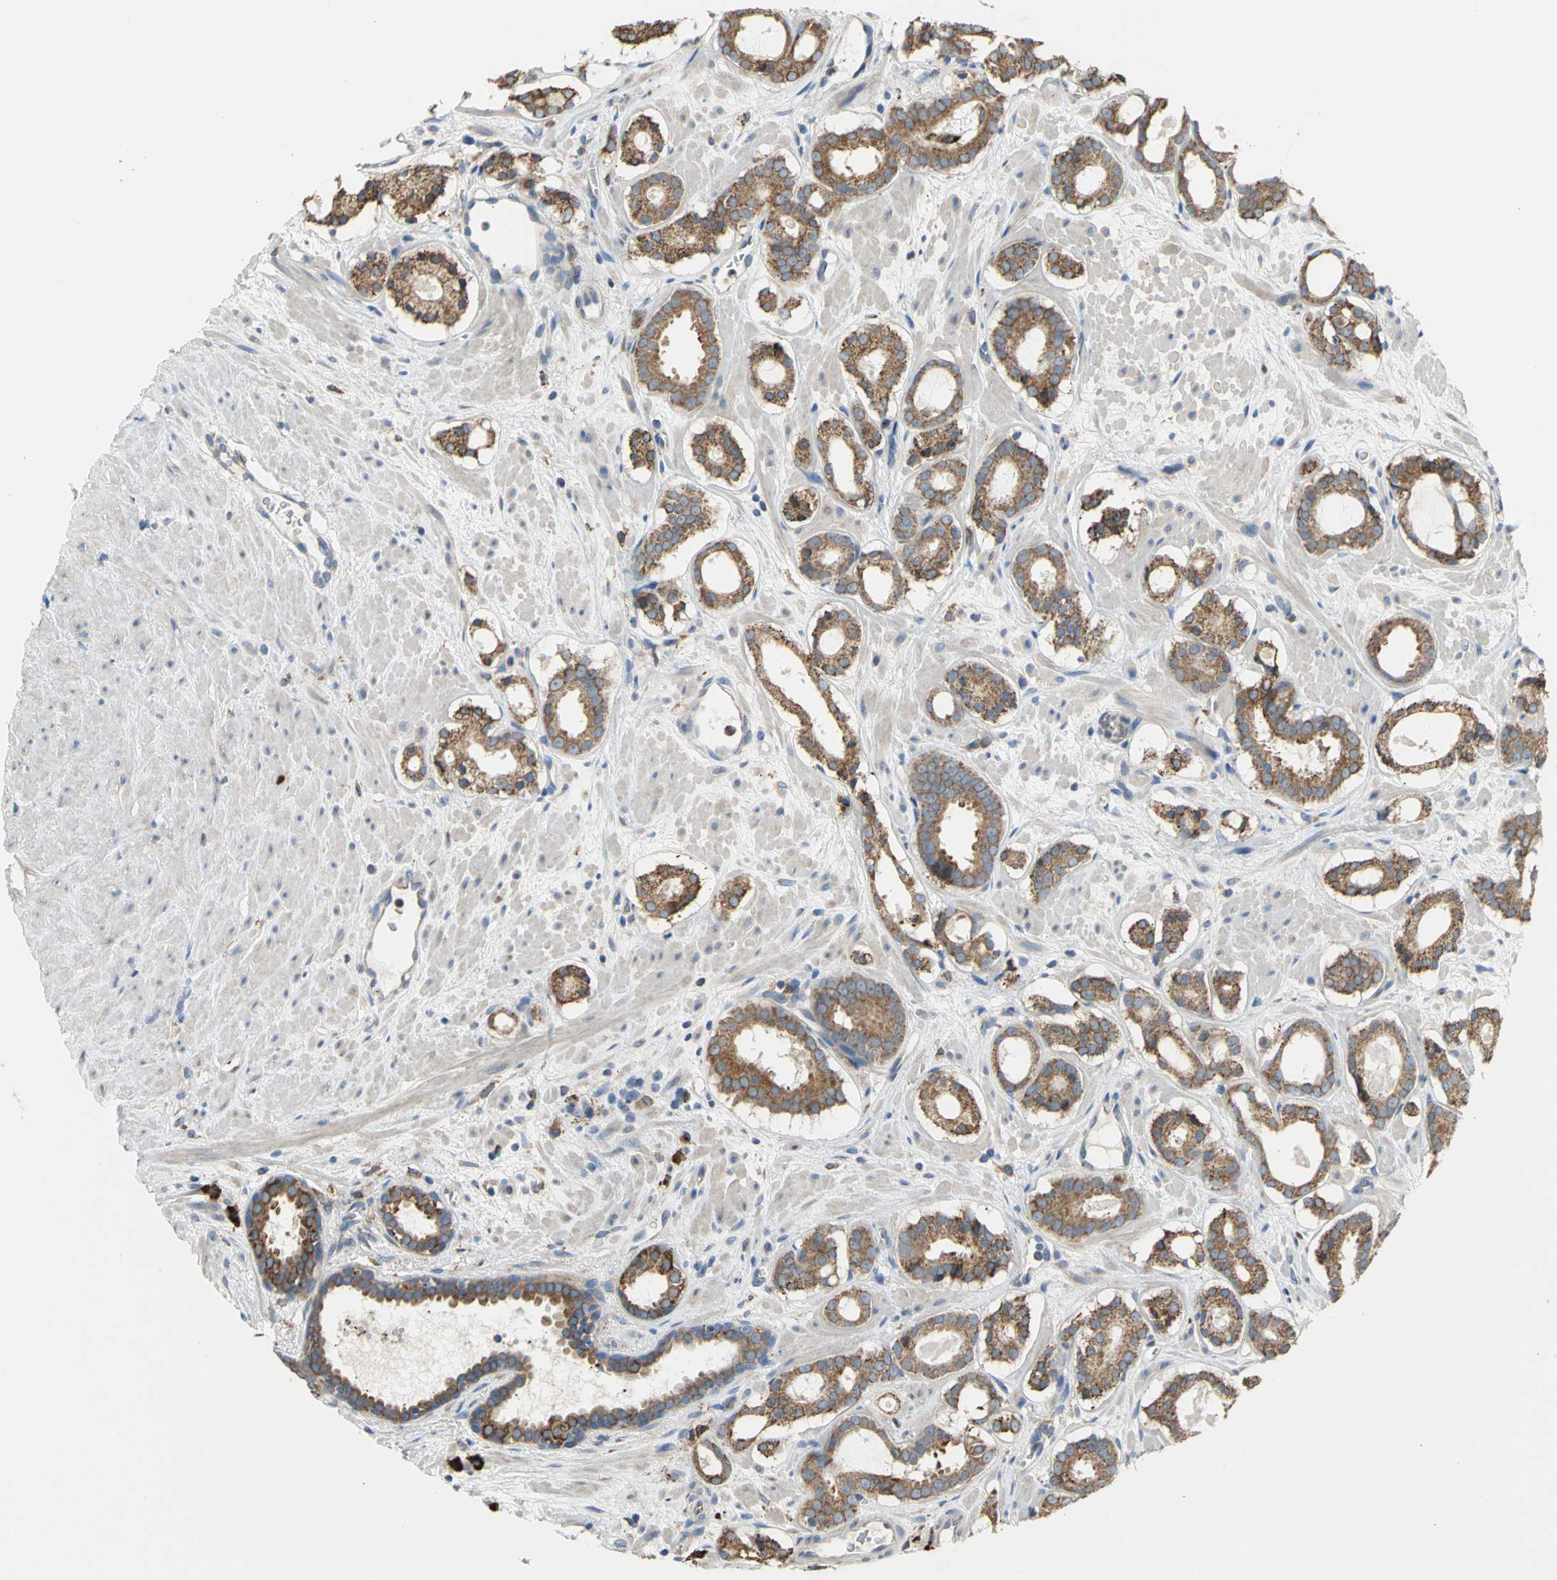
{"staining": {"intensity": "moderate", "quantity": ">75%", "location": "cytoplasmic/membranous"}, "tissue": "prostate cancer", "cell_type": "Tumor cells", "image_type": "cancer", "snomed": [{"axis": "morphology", "description": "Adenocarcinoma, Low grade"}, {"axis": "topography", "description": "Prostate"}], "caption": "Adenocarcinoma (low-grade) (prostate) stained with a brown dye shows moderate cytoplasmic/membranous positive positivity in about >75% of tumor cells.", "gene": "SDF2L1", "patient": {"sex": "male", "age": 57}}